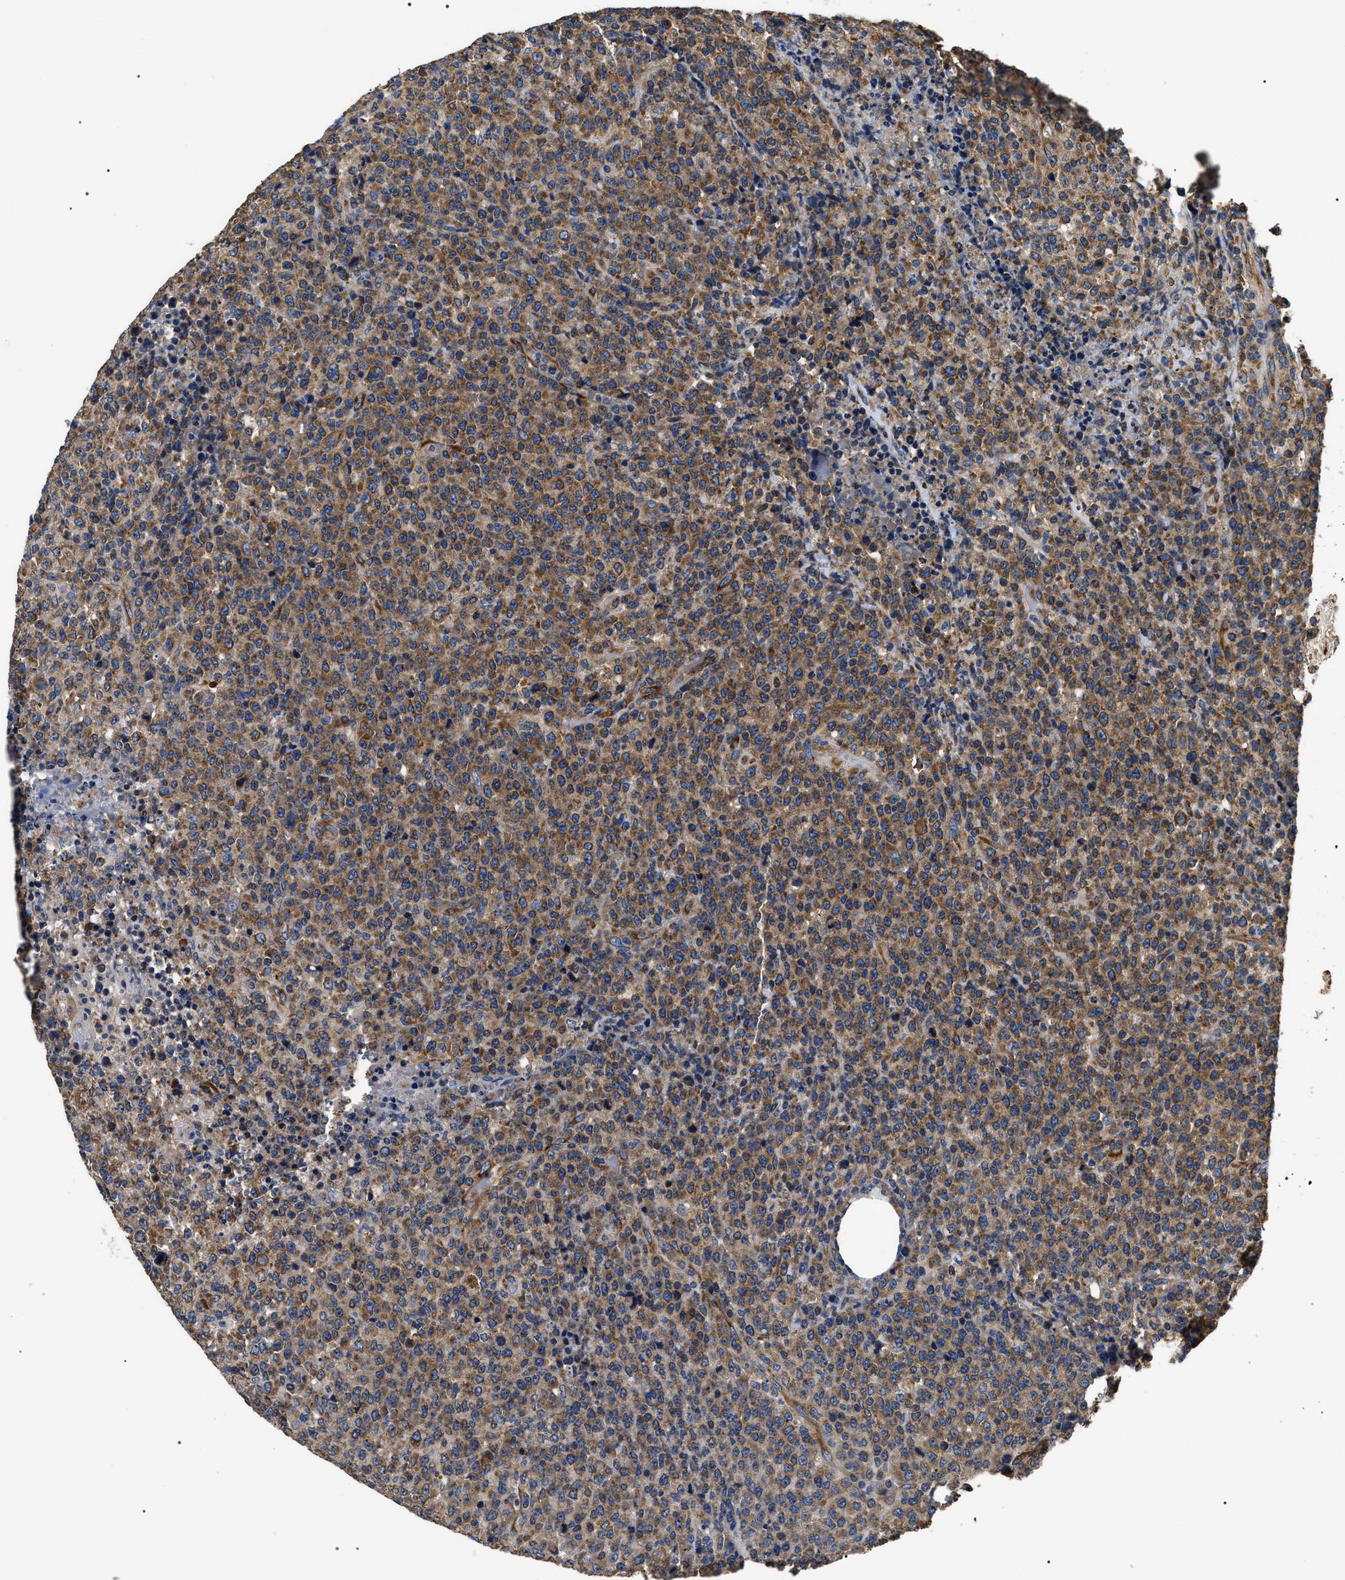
{"staining": {"intensity": "moderate", "quantity": ">75%", "location": "cytoplasmic/membranous"}, "tissue": "lymphoma", "cell_type": "Tumor cells", "image_type": "cancer", "snomed": [{"axis": "morphology", "description": "Malignant lymphoma, non-Hodgkin's type, Low grade"}, {"axis": "topography", "description": "Lymph node"}], "caption": "Protein staining of malignant lymphoma, non-Hodgkin's type (low-grade) tissue displays moderate cytoplasmic/membranous staining in about >75% of tumor cells. The staining was performed using DAB (3,3'-diaminobenzidine) to visualize the protein expression in brown, while the nuclei were stained in blue with hematoxylin (Magnification: 20x).", "gene": "KTN1", "patient": {"sex": "male", "age": 66}}